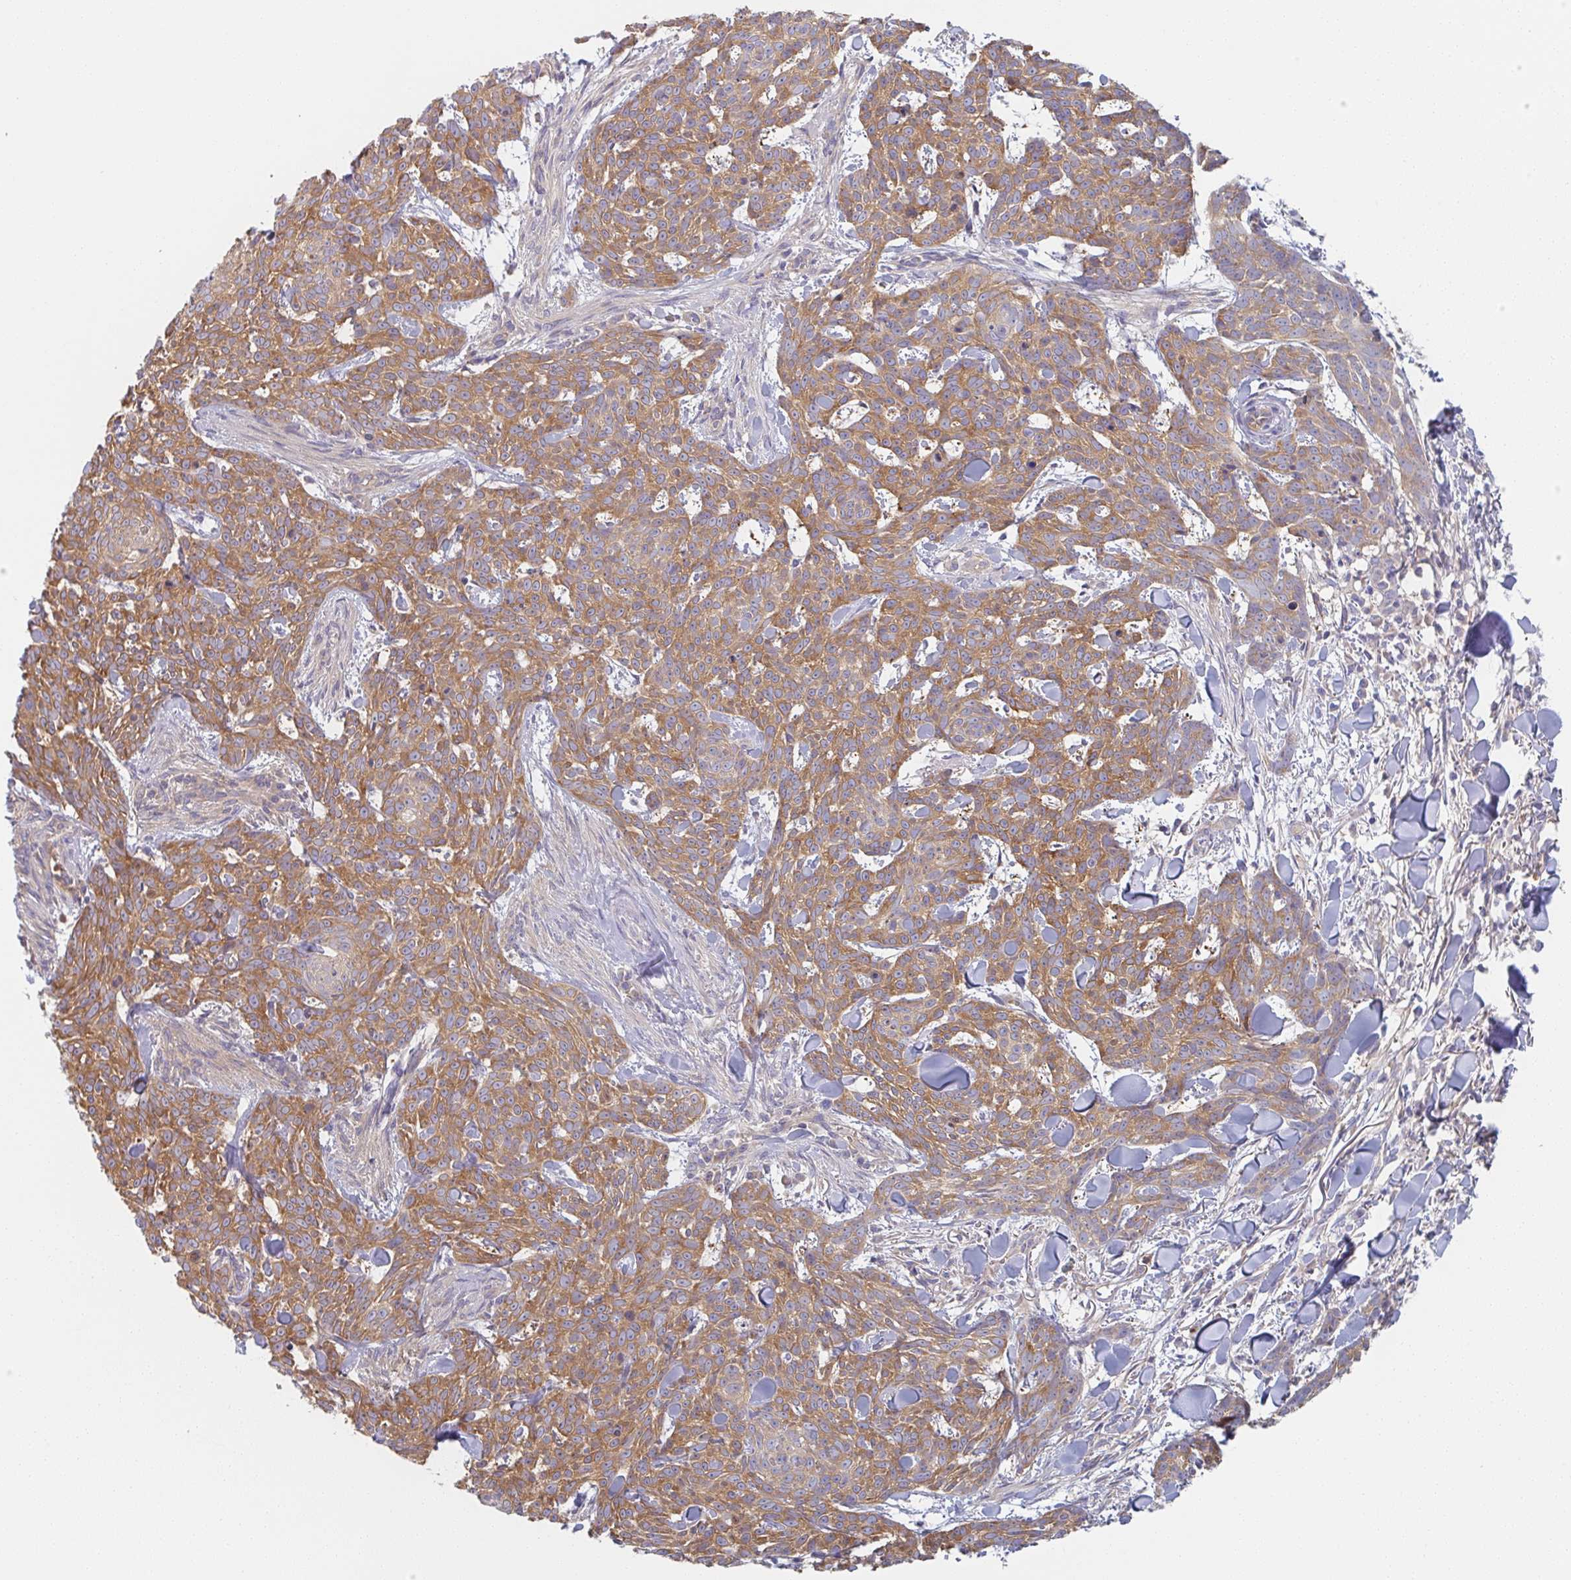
{"staining": {"intensity": "moderate", "quantity": ">75%", "location": "cytoplasmic/membranous"}, "tissue": "skin cancer", "cell_type": "Tumor cells", "image_type": "cancer", "snomed": [{"axis": "morphology", "description": "Basal cell carcinoma"}, {"axis": "topography", "description": "Skin"}], "caption": "Immunohistochemical staining of human skin basal cell carcinoma displays moderate cytoplasmic/membranous protein expression in about >75% of tumor cells.", "gene": "AMPD2", "patient": {"sex": "female", "age": 93}}